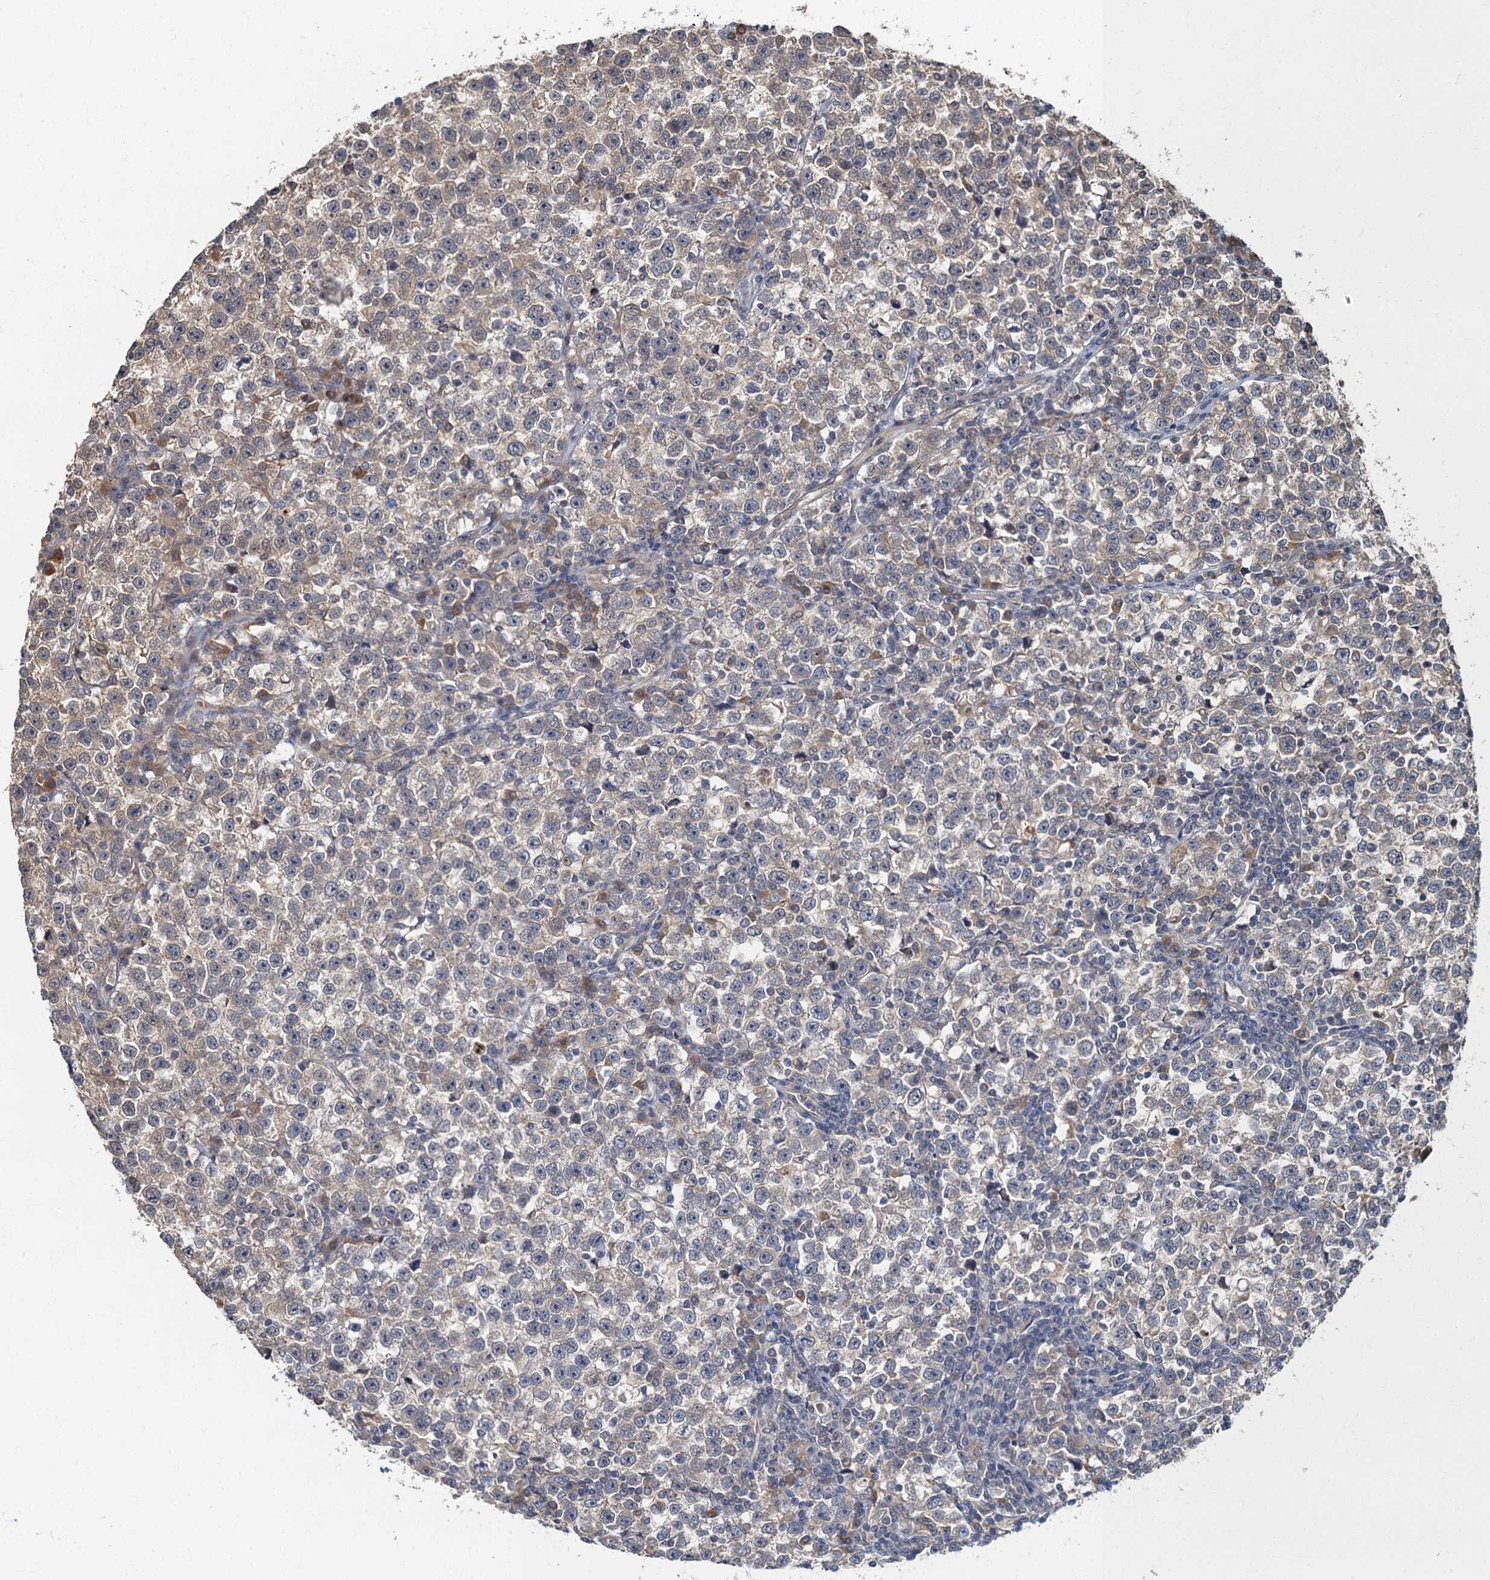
{"staining": {"intensity": "weak", "quantity": "25%-75%", "location": "cytoplasmic/membranous"}, "tissue": "testis cancer", "cell_type": "Tumor cells", "image_type": "cancer", "snomed": [{"axis": "morphology", "description": "Normal tissue, NOS"}, {"axis": "morphology", "description": "Seminoma, NOS"}, {"axis": "topography", "description": "Testis"}], "caption": "Immunohistochemical staining of human testis cancer (seminoma) reveals low levels of weak cytoplasmic/membranous staining in approximately 25%-75% of tumor cells.", "gene": "TBCK", "patient": {"sex": "male", "age": 43}}